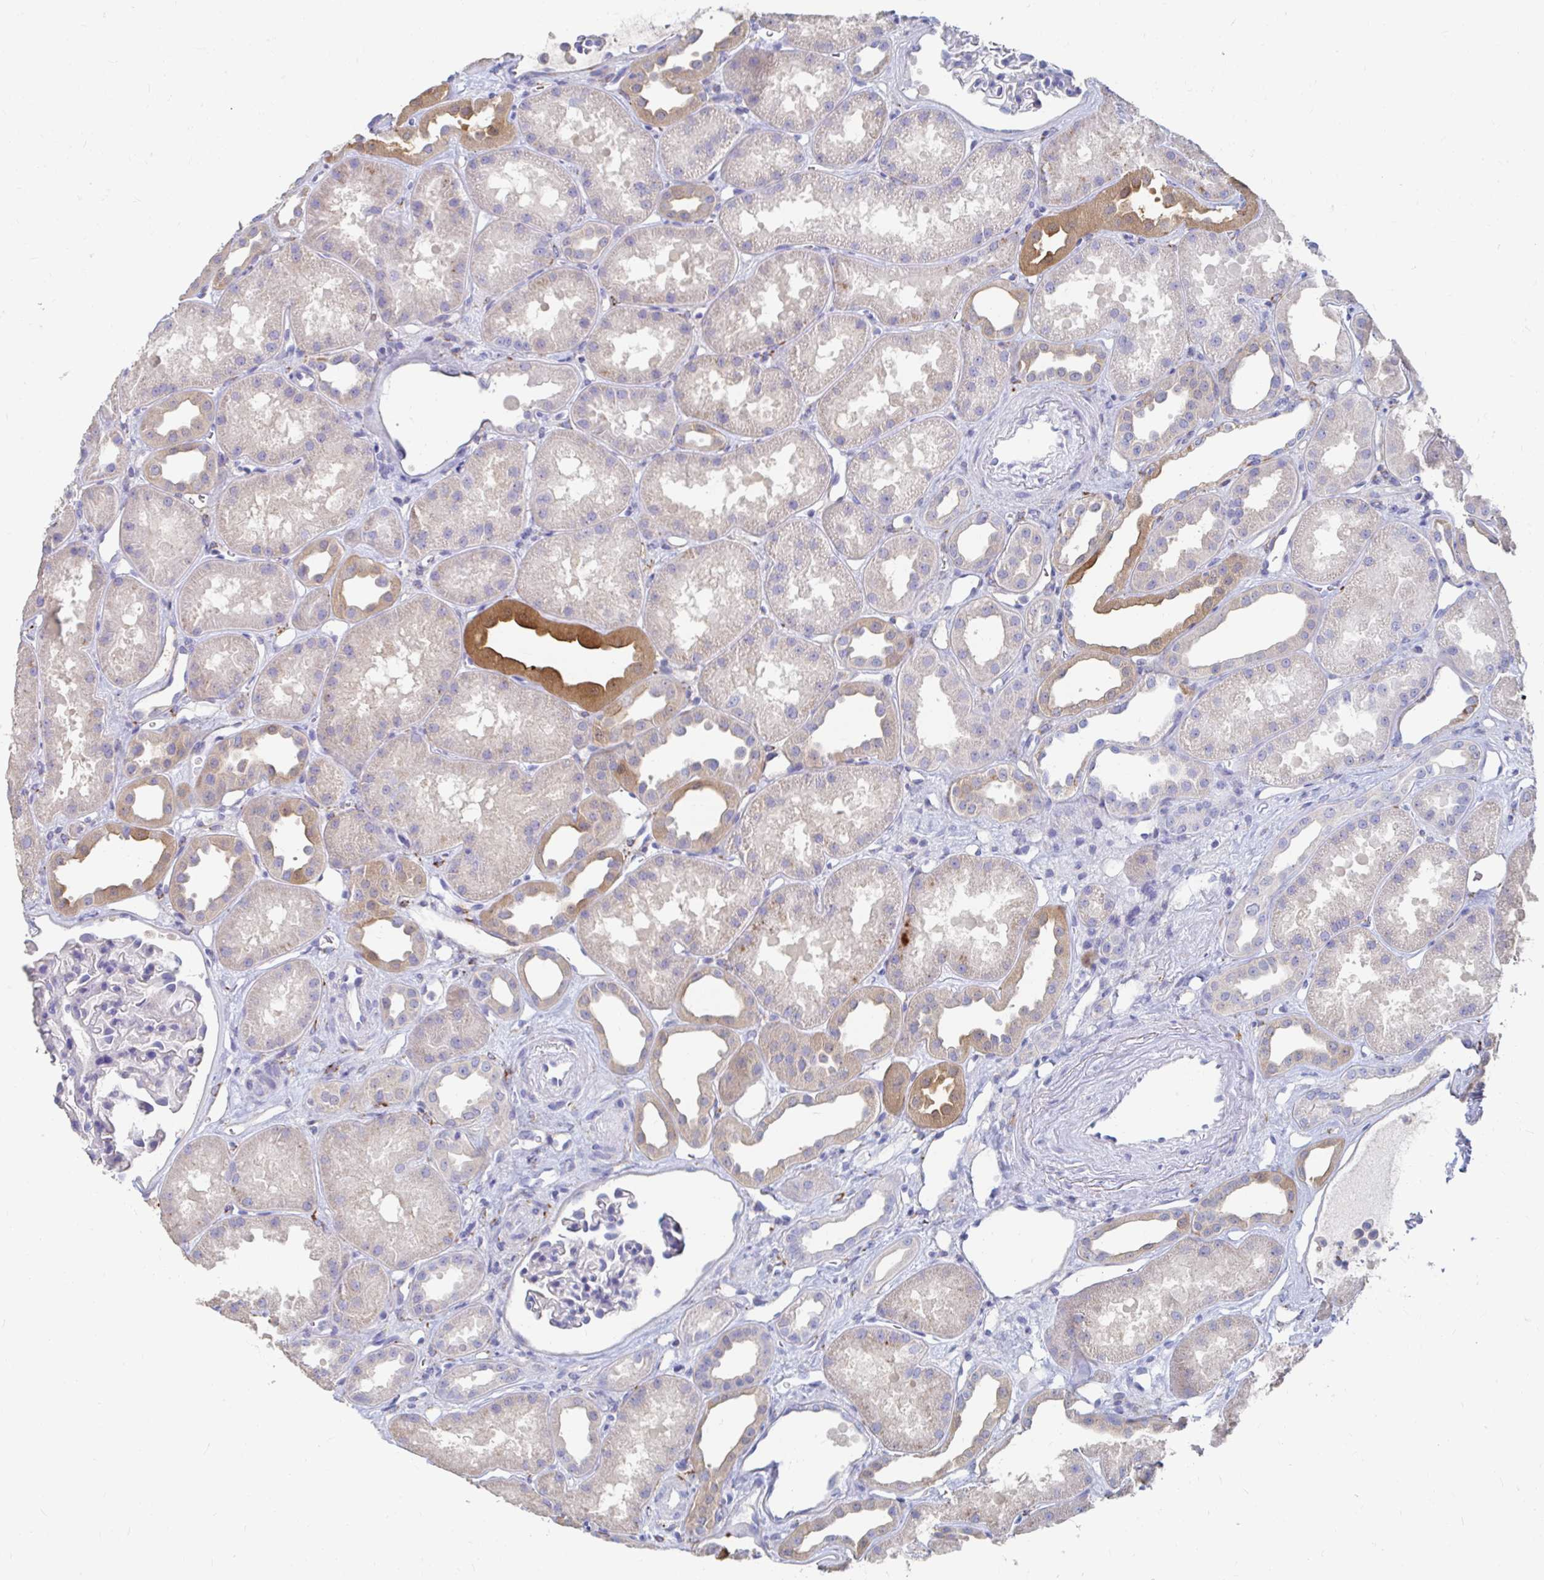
{"staining": {"intensity": "negative", "quantity": "none", "location": "none"}, "tissue": "kidney", "cell_type": "Cells in glomeruli", "image_type": "normal", "snomed": [{"axis": "morphology", "description": "Normal tissue, NOS"}, {"axis": "topography", "description": "Kidney"}], "caption": "DAB immunohistochemical staining of unremarkable kidney demonstrates no significant staining in cells in glomeruli. (DAB IHC visualized using brightfield microscopy, high magnification).", "gene": "LAMC3", "patient": {"sex": "male", "age": 61}}